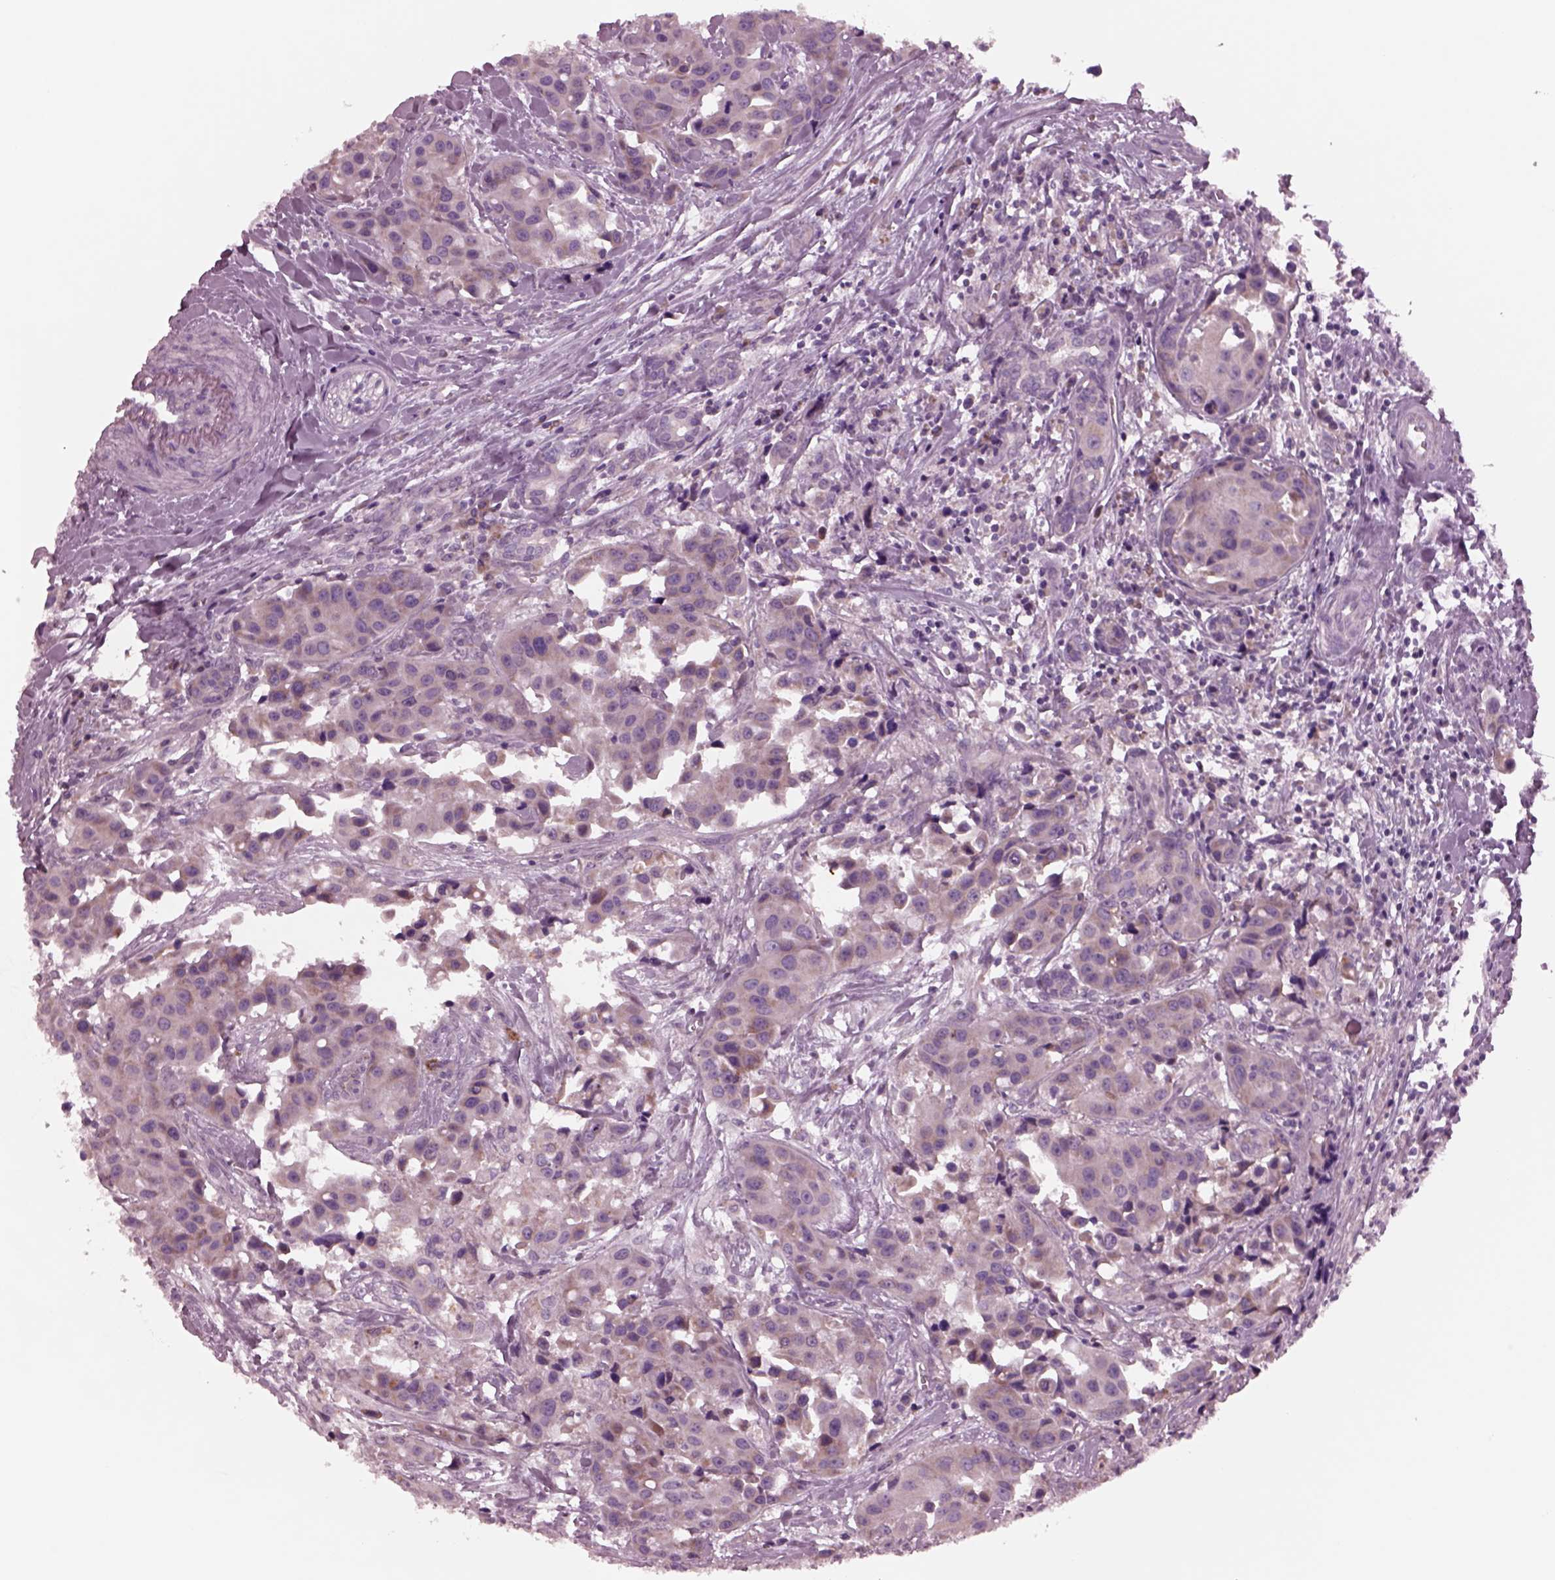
{"staining": {"intensity": "weak", "quantity": ">75%", "location": "cytoplasmic/membranous"}, "tissue": "head and neck cancer", "cell_type": "Tumor cells", "image_type": "cancer", "snomed": [{"axis": "morphology", "description": "Adenocarcinoma, NOS"}, {"axis": "topography", "description": "Head-Neck"}], "caption": "Immunohistochemical staining of adenocarcinoma (head and neck) exhibits low levels of weak cytoplasmic/membranous protein expression in about >75% of tumor cells.", "gene": "AP4M1", "patient": {"sex": "male", "age": 76}}